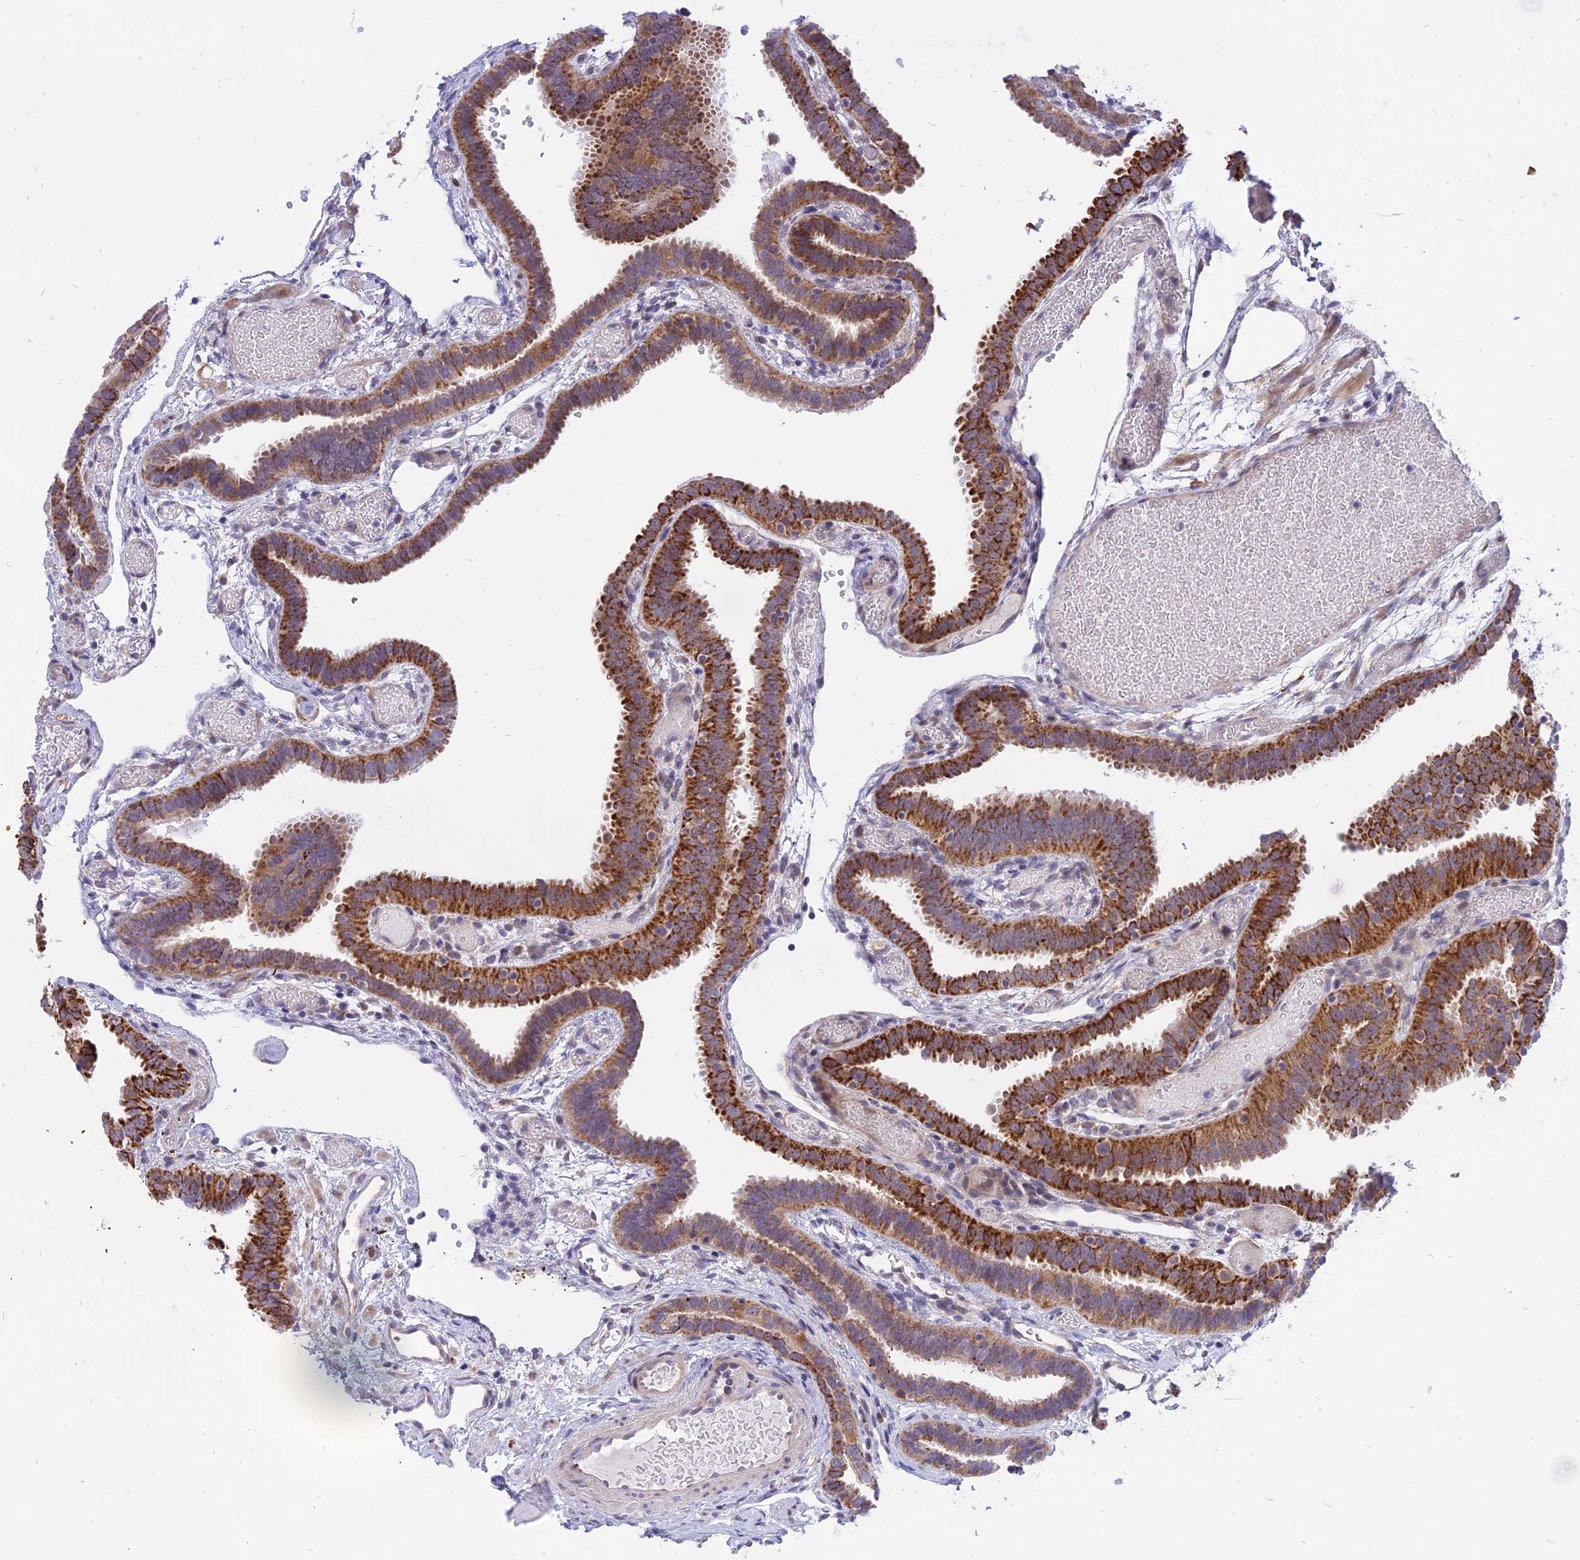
{"staining": {"intensity": "strong", "quantity": "25%-75%", "location": "cytoplasmic/membranous"}, "tissue": "fallopian tube", "cell_type": "Glandular cells", "image_type": "normal", "snomed": [{"axis": "morphology", "description": "Normal tissue, NOS"}, {"axis": "topography", "description": "Fallopian tube"}], "caption": "About 25%-75% of glandular cells in normal fallopian tube exhibit strong cytoplasmic/membranous protein expression as visualized by brown immunohistochemical staining.", "gene": "ARMCX6", "patient": {"sex": "female", "age": 37}}